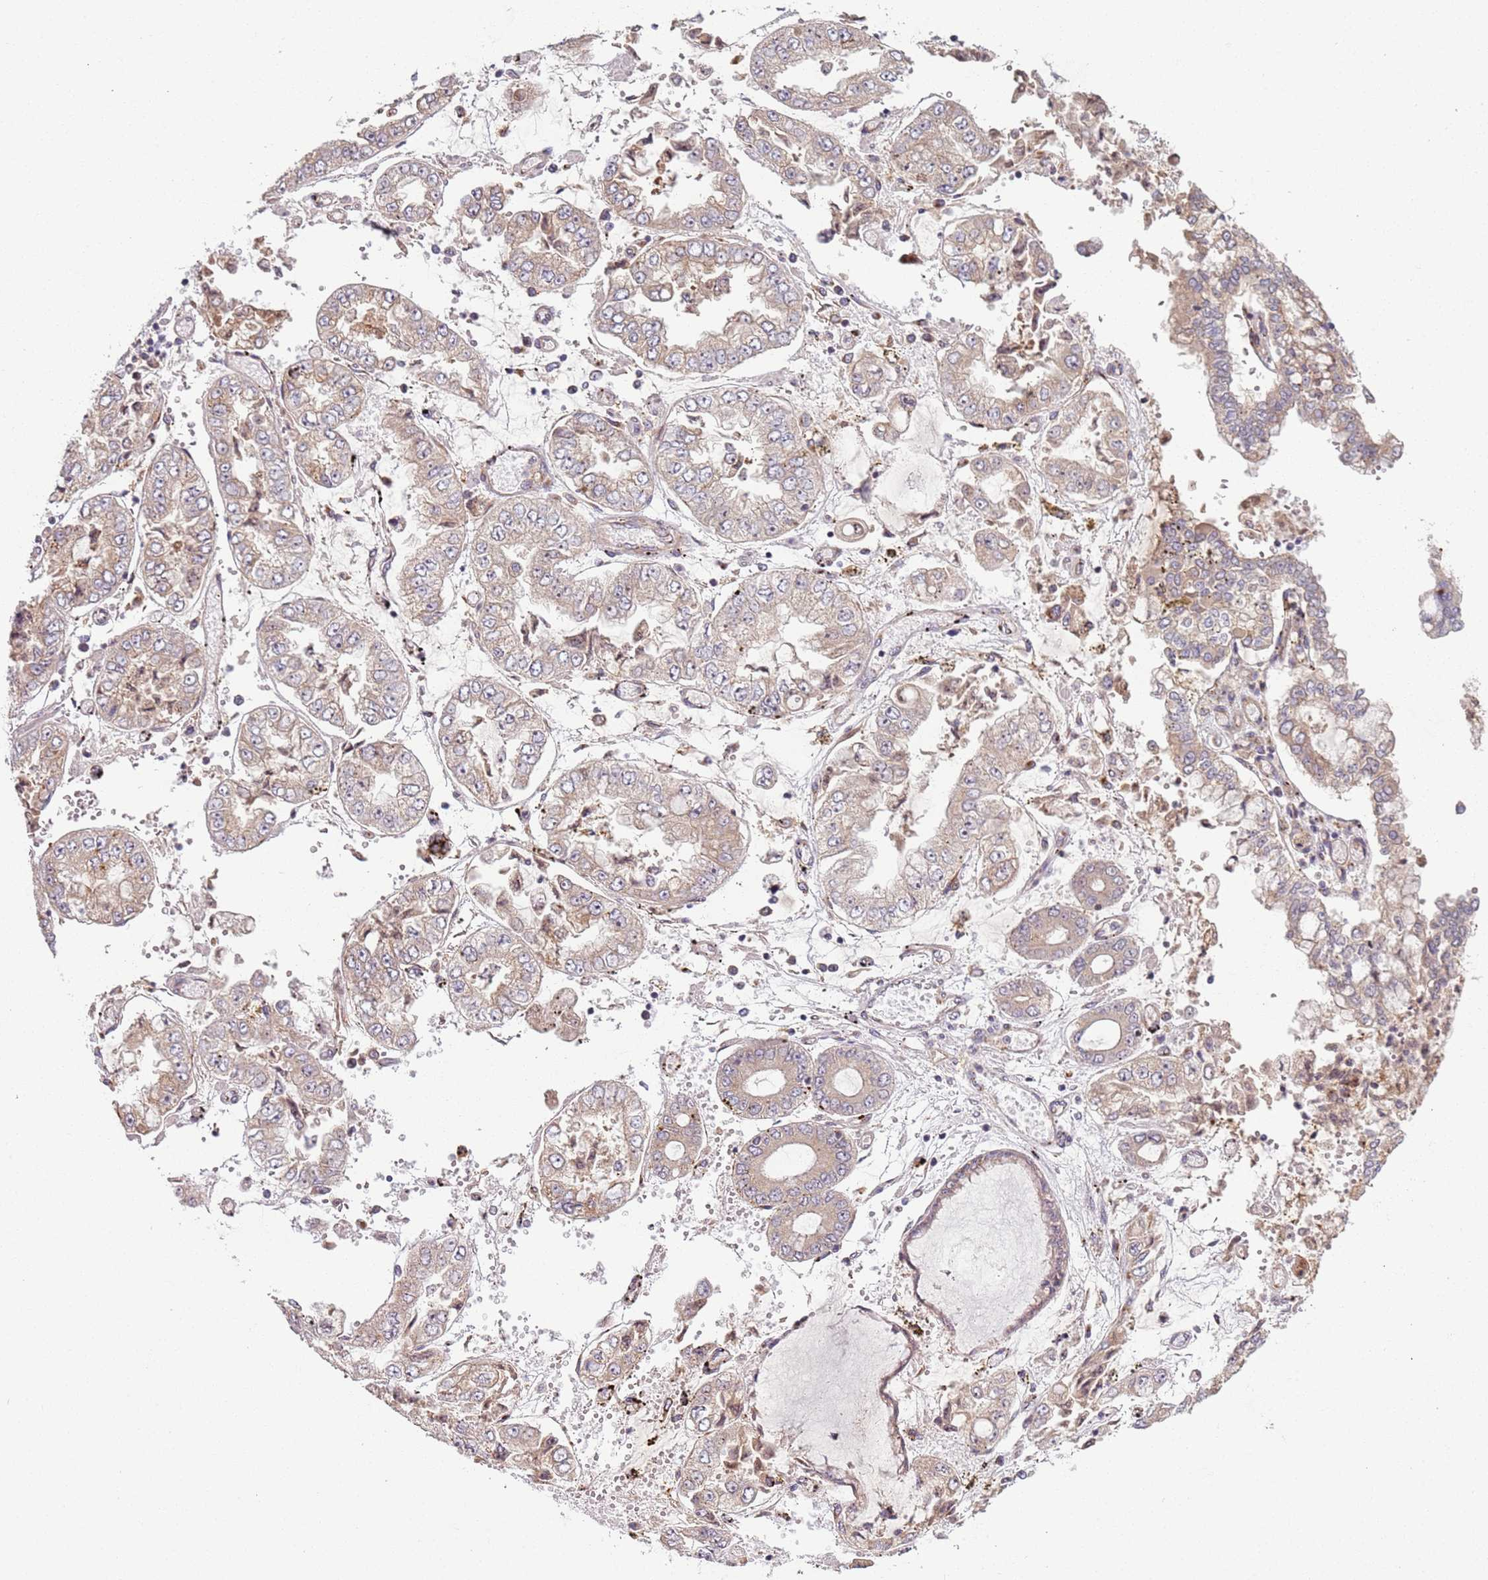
{"staining": {"intensity": "weak", "quantity": ">75%", "location": "cytoplasmic/membranous"}, "tissue": "stomach cancer", "cell_type": "Tumor cells", "image_type": "cancer", "snomed": [{"axis": "morphology", "description": "Adenocarcinoma, NOS"}, {"axis": "topography", "description": "Stomach"}], "caption": "A photomicrograph of human stomach cancer stained for a protein reveals weak cytoplasmic/membranous brown staining in tumor cells.", "gene": "AKTIP", "patient": {"sex": "male", "age": 76}}